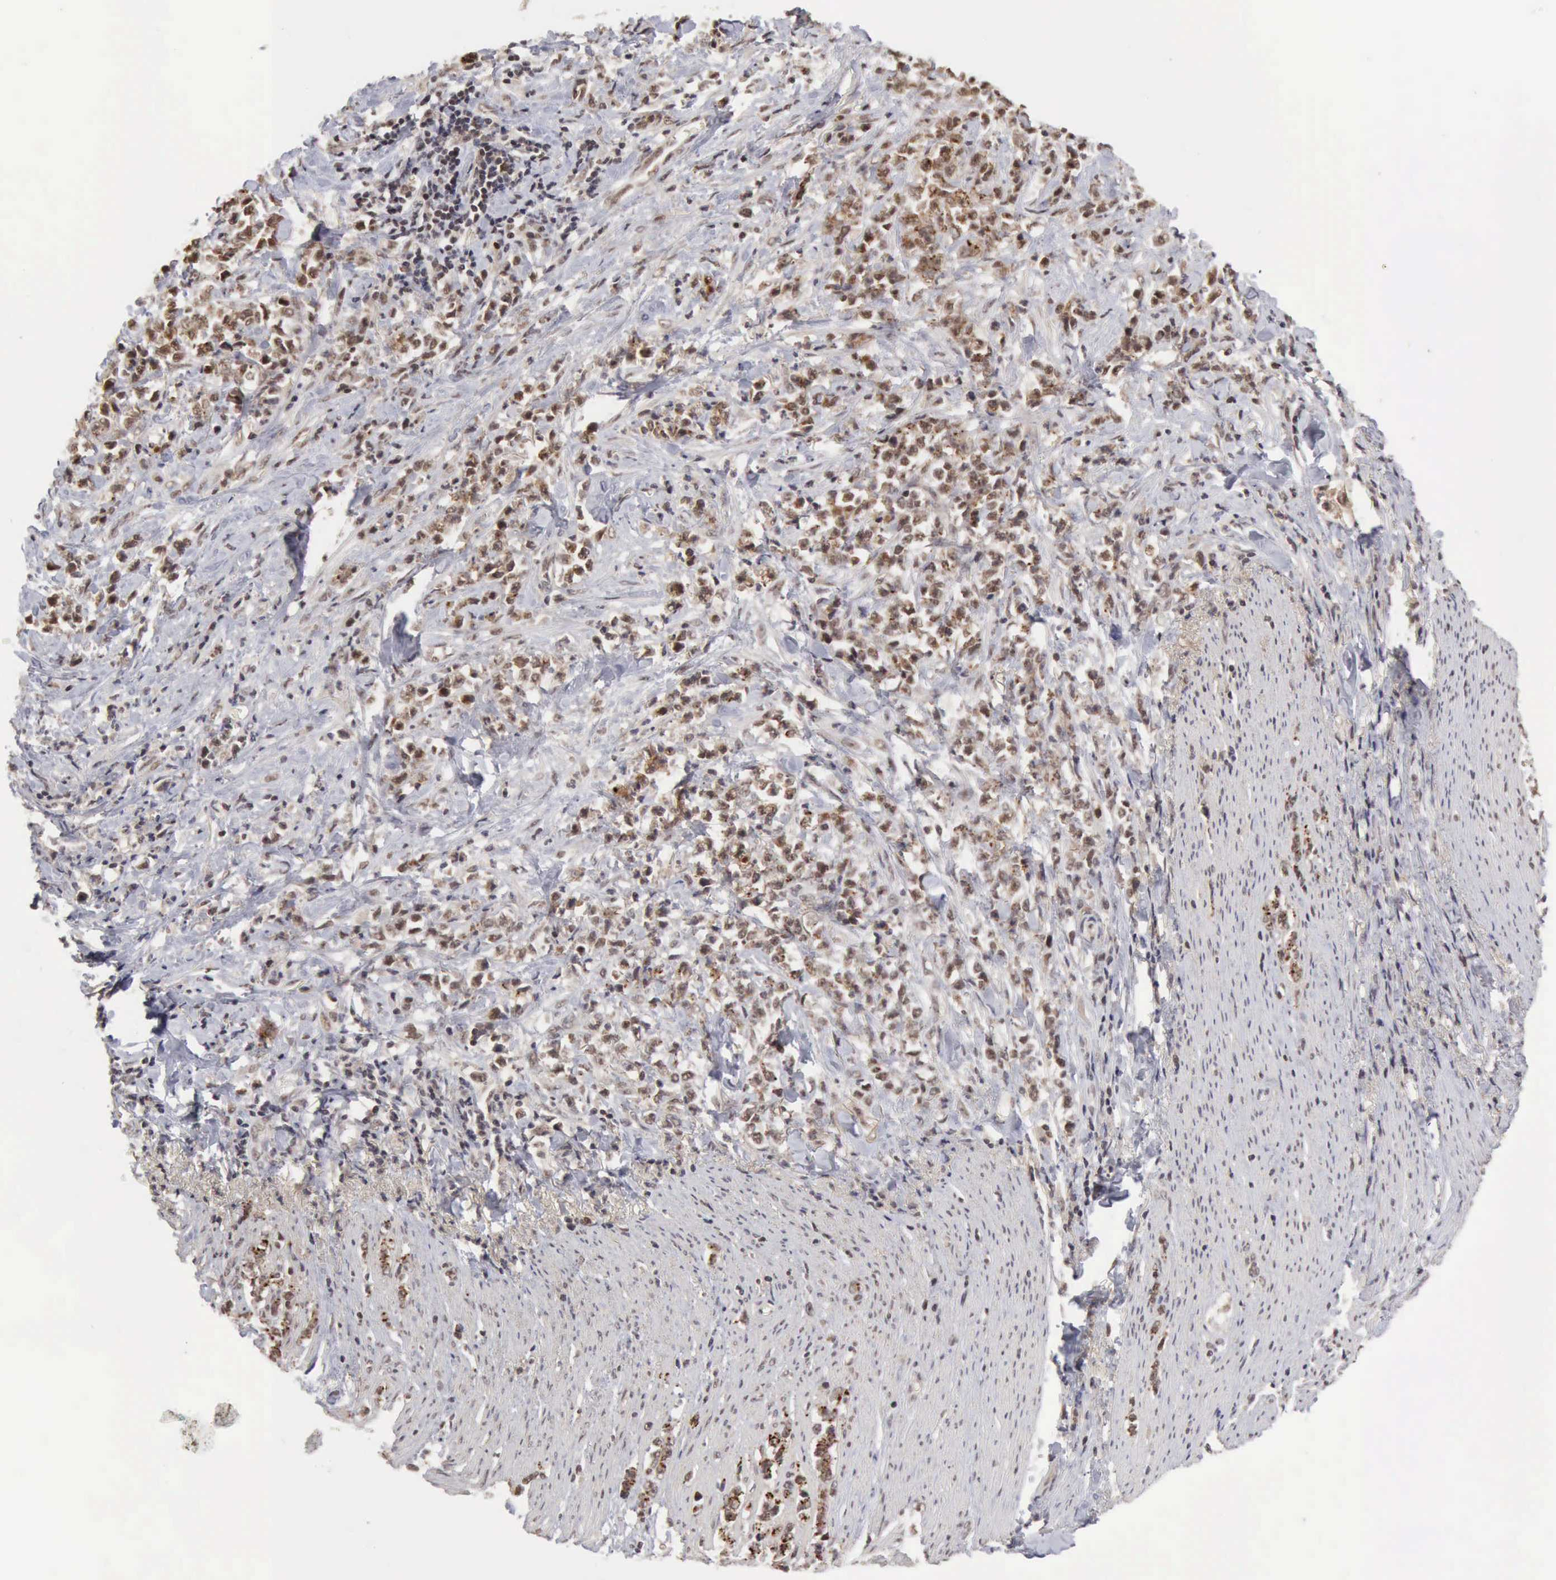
{"staining": {"intensity": "moderate", "quantity": "25%-75%", "location": "cytoplasmic/membranous,nuclear"}, "tissue": "stomach cancer", "cell_type": "Tumor cells", "image_type": "cancer", "snomed": [{"axis": "morphology", "description": "Adenocarcinoma, NOS"}, {"axis": "topography", "description": "Stomach, lower"}], "caption": "IHC micrograph of neoplastic tissue: human stomach adenocarcinoma stained using immunohistochemistry (IHC) demonstrates medium levels of moderate protein expression localized specifically in the cytoplasmic/membranous and nuclear of tumor cells, appearing as a cytoplasmic/membranous and nuclear brown color.", "gene": "CDKN2A", "patient": {"sex": "male", "age": 88}}